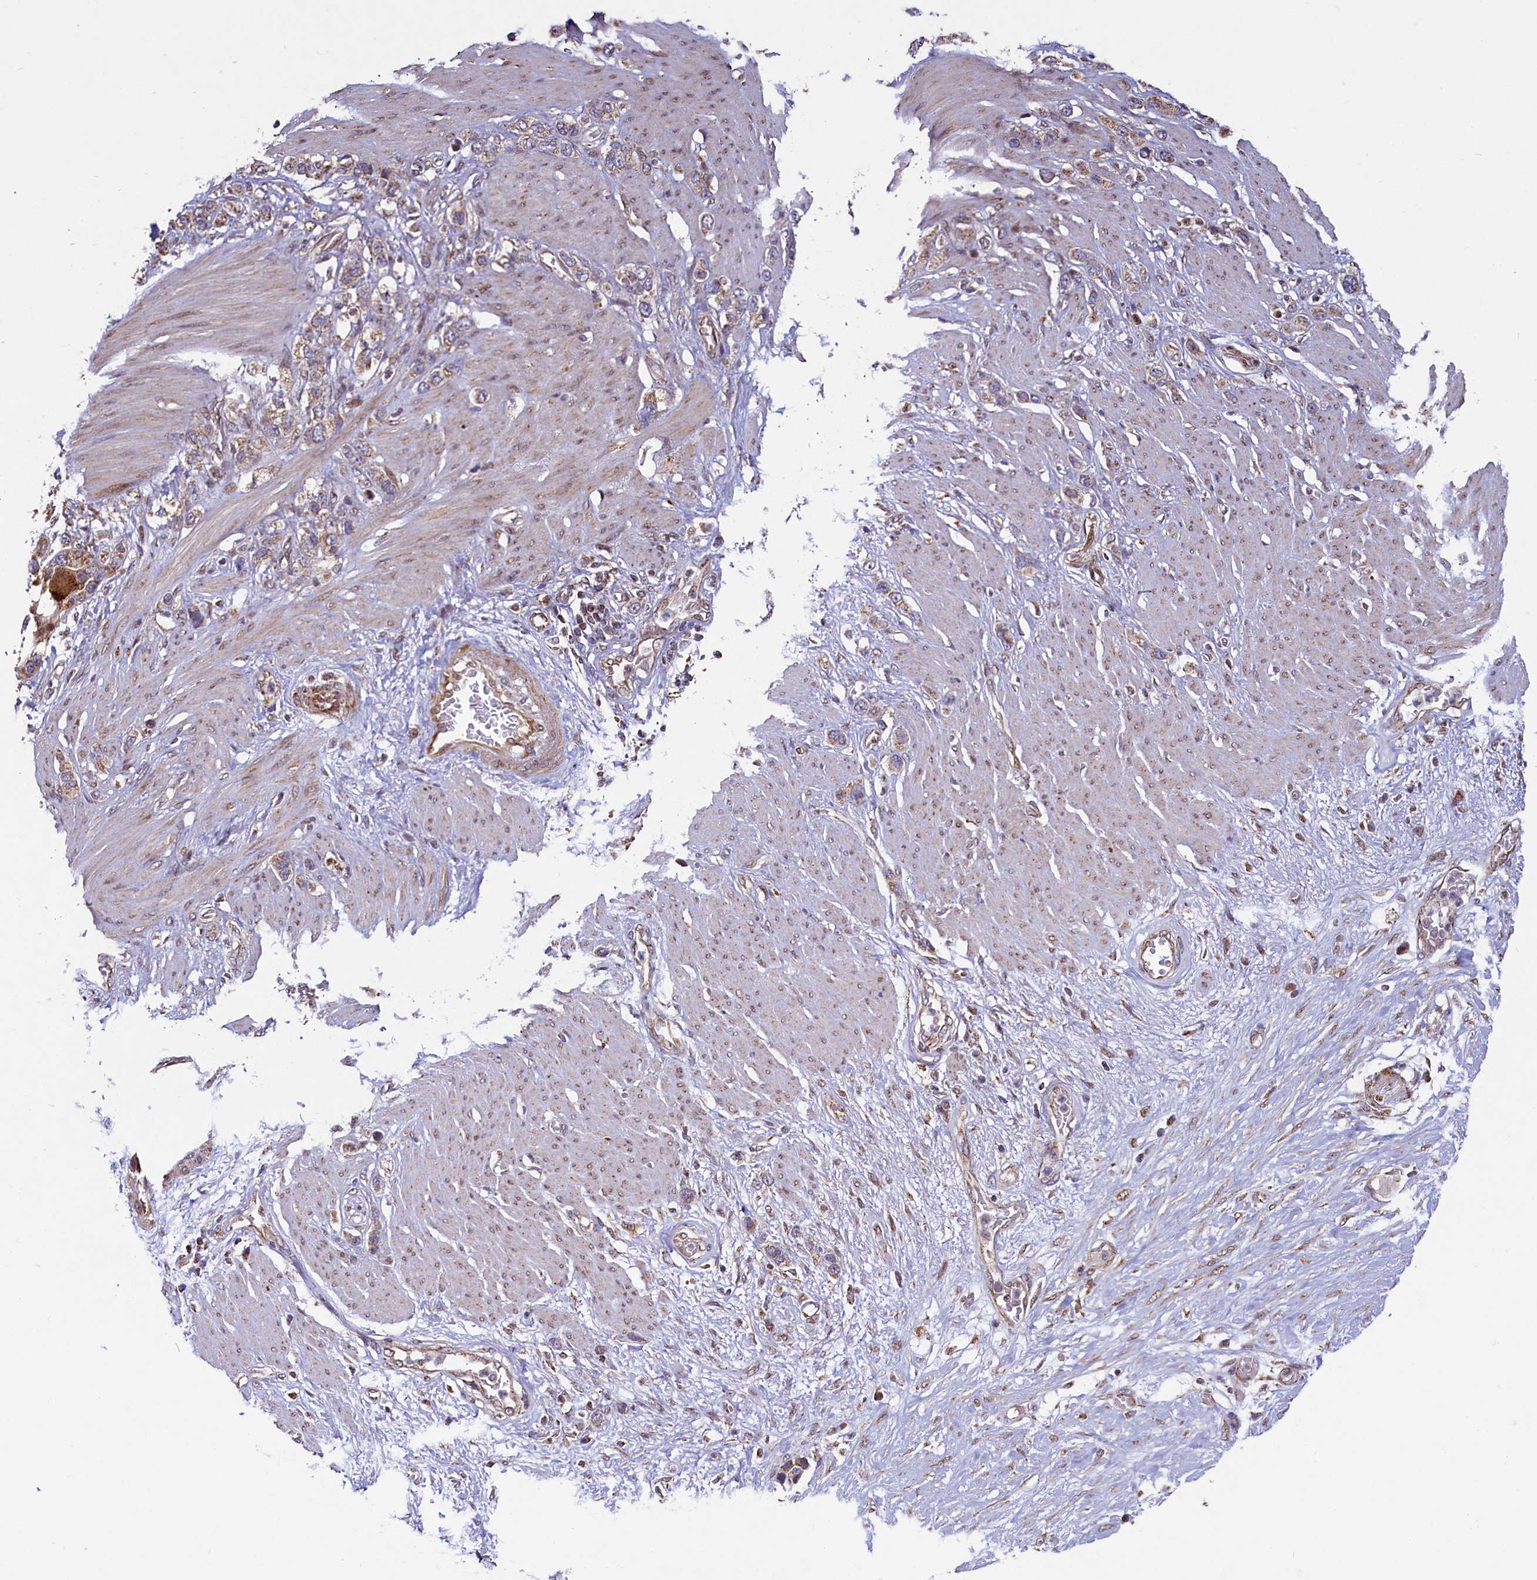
{"staining": {"intensity": "moderate", "quantity": ">75%", "location": "cytoplasmic/membranous"}, "tissue": "stomach cancer", "cell_type": "Tumor cells", "image_type": "cancer", "snomed": [{"axis": "morphology", "description": "Adenocarcinoma, NOS"}, {"axis": "morphology", "description": "Adenocarcinoma, High grade"}, {"axis": "topography", "description": "Stomach, upper"}, {"axis": "topography", "description": "Stomach, lower"}], "caption": "Tumor cells exhibit moderate cytoplasmic/membranous staining in approximately >75% of cells in adenocarcinoma (high-grade) (stomach). Nuclei are stained in blue.", "gene": "ZNF577", "patient": {"sex": "female", "age": 65}}